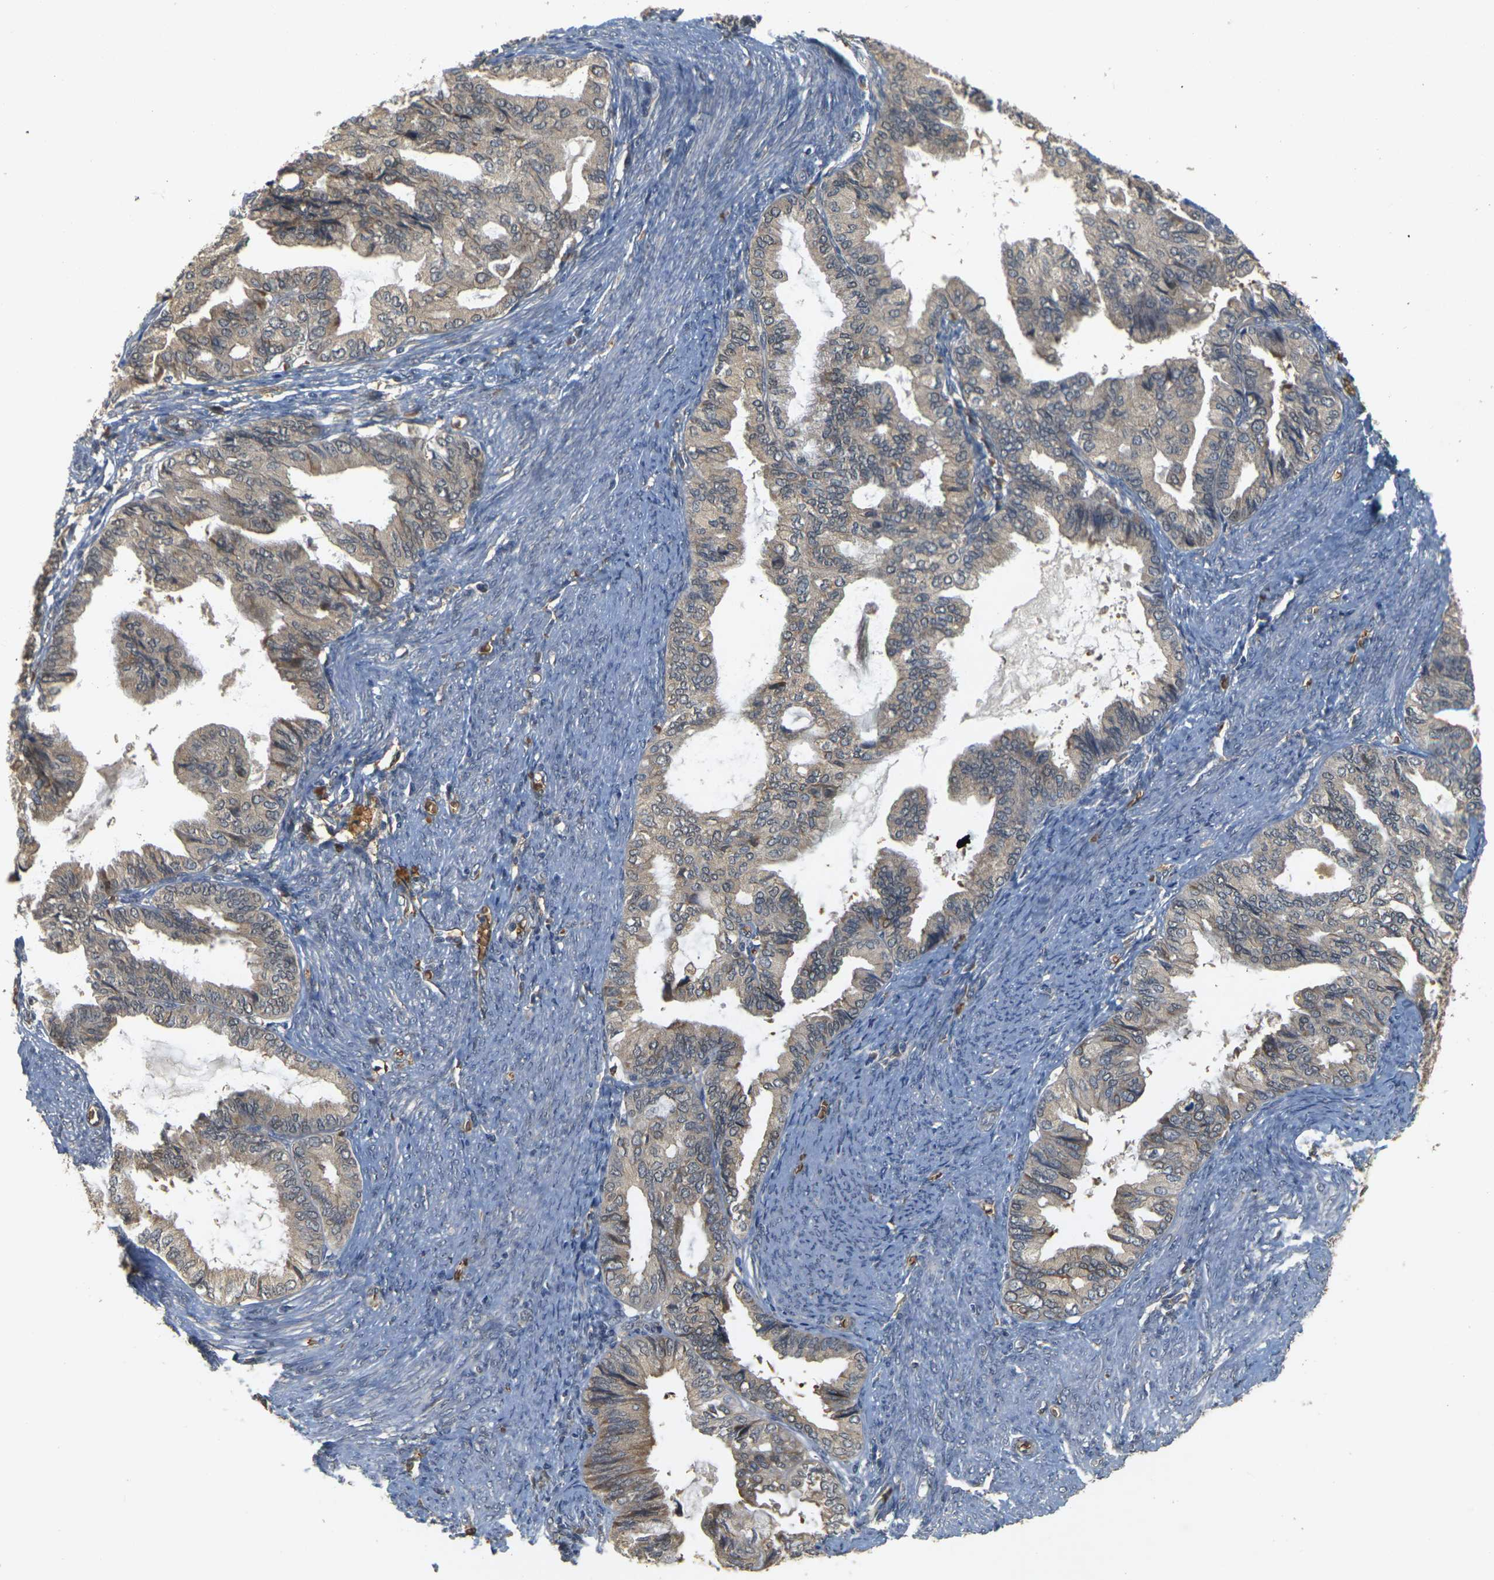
{"staining": {"intensity": "weak", "quantity": ">75%", "location": "cytoplasmic/membranous"}, "tissue": "endometrial cancer", "cell_type": "Tumor cells", "image_type": "cancer", "snomed": [{"axis": "morphology", "description": "Adenocarcinoma, NOS"}, {"axis": "topography", "description": "Endometrium"}], "caption": "A histopathology image of endometrial adenocarcinoma stained for a protein exhibits weak cytoplasmic/membranous brown staining in tumor cells.", "gene": "MEGF9", "patient": {"sex": "female", "age": 86}}